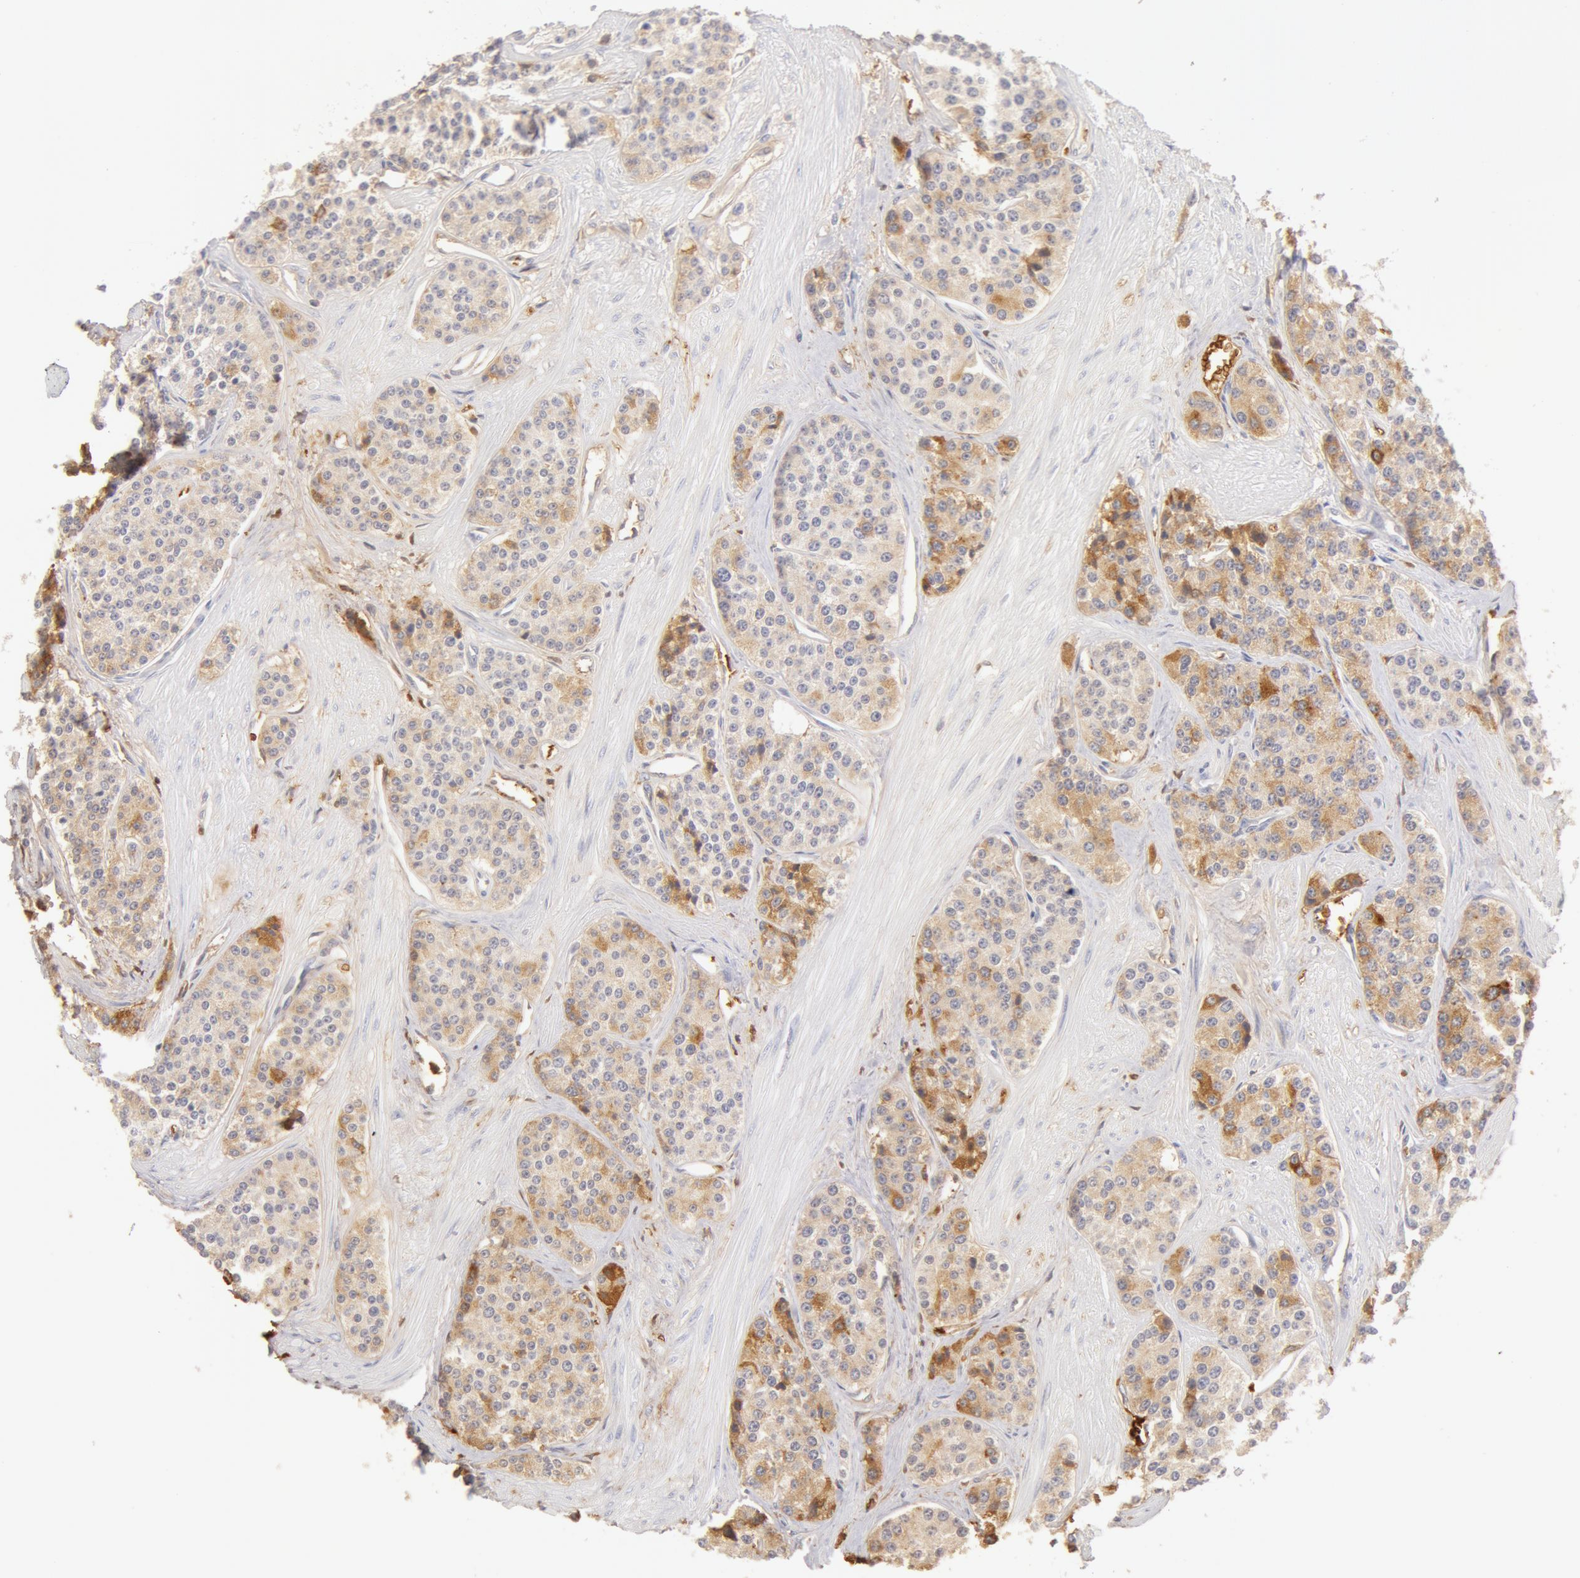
{"staining": {"intensity": "moderate", "quantity": "25%-75%", "location": "cytoplasmic/membranous"}, "tissue": "carcinoid", "cell_type": "Tumor cells", "image_type": "cancer", "snomed": [{"axis": "morphology", "description": "Carcinoid, malignant, NOS"}, {"axis": "topography", "description": "Stomach"}], "caption": "IHC histopathology image of human carcinoid stained for a protein (brown), which displays medium levels of moderate cytoplasmic/membranous staining in approximately 25%-75% of tumor cells.", "gene": "TF", "patient": {"sex": "female", "age": 76}}